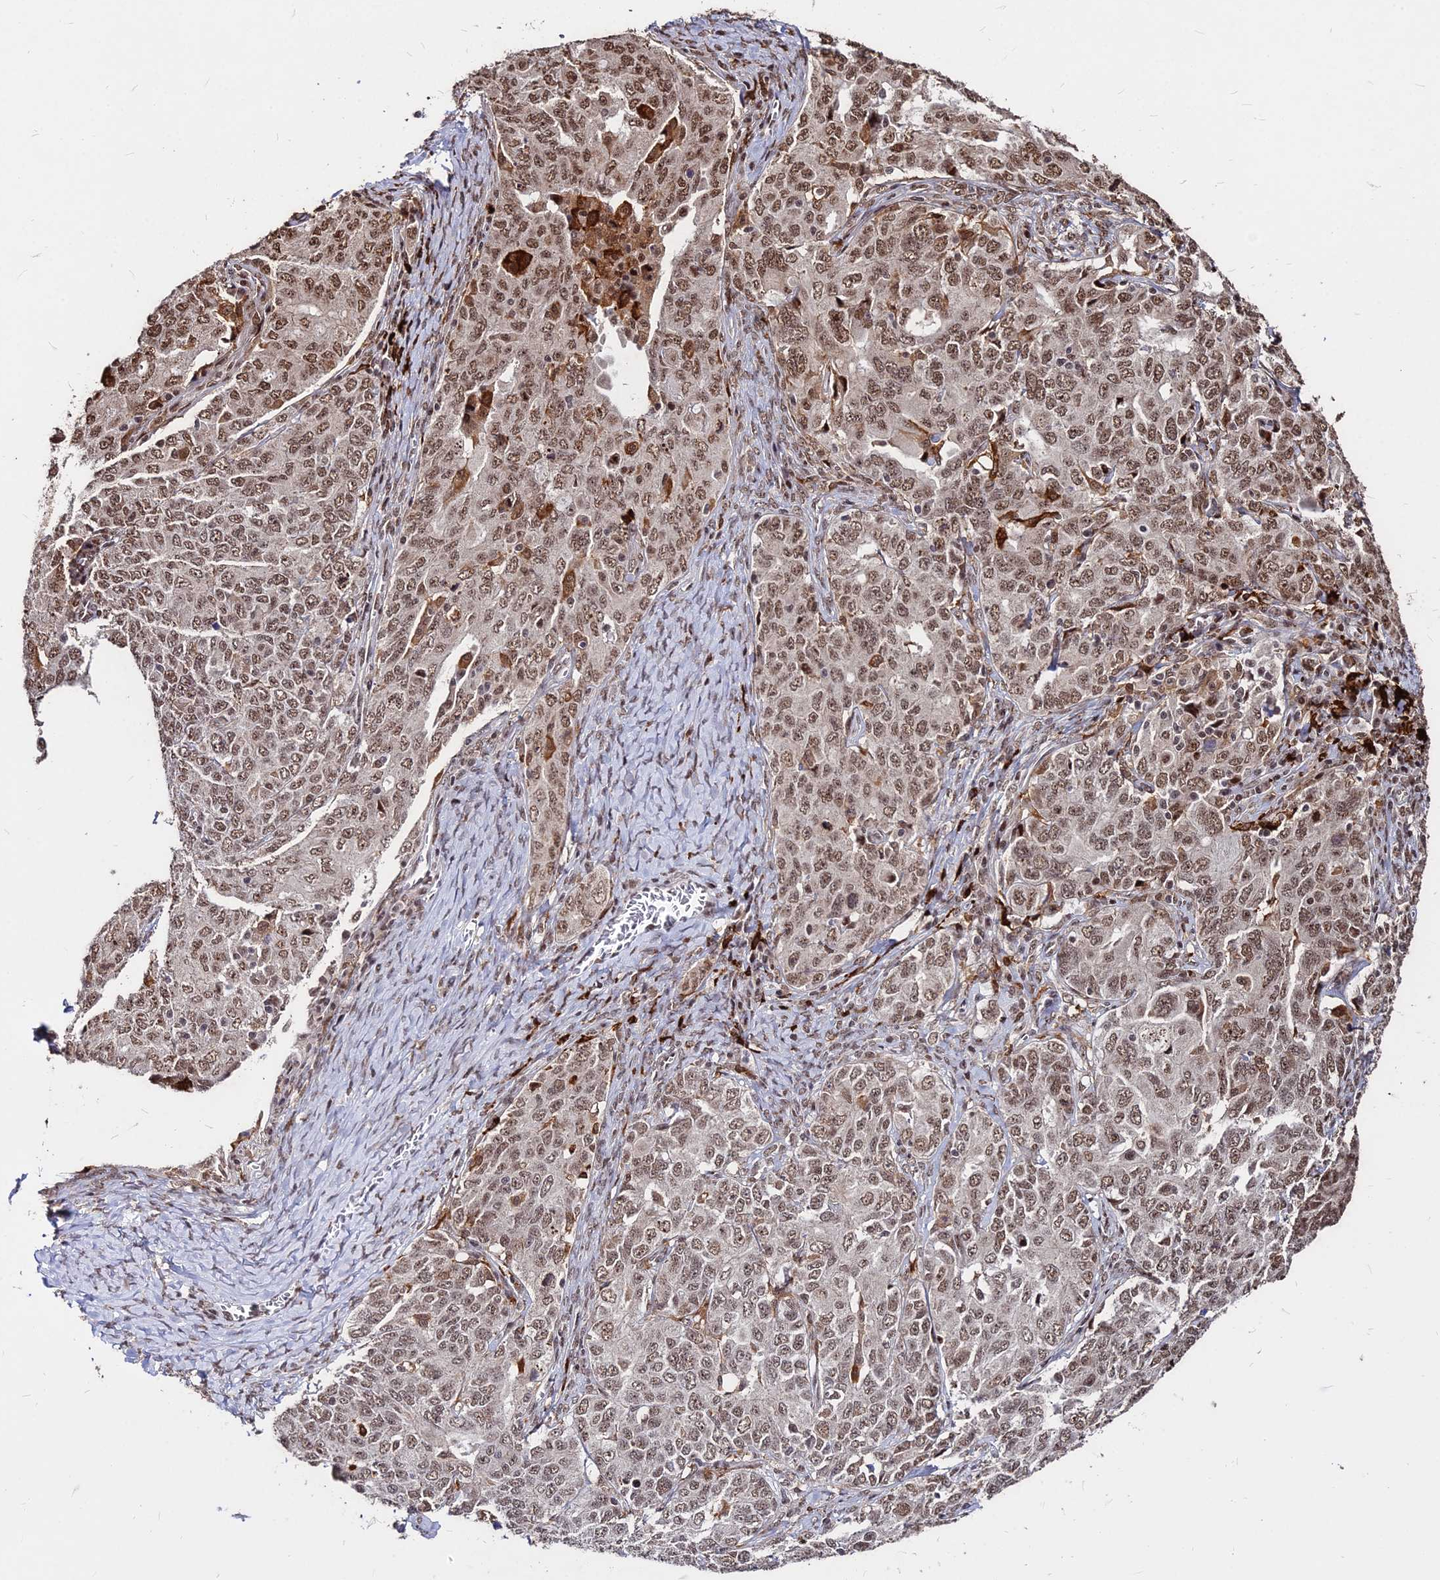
{"staining": {"intensity": "moderate", "quantity": ">75%", "location": "nuclear"}, "tissue": "ovarian cancer", "cell_type": "Tumor cells", "image_type": "cancer", "snomed": [{"axis": "morphology", "description": "Carcinoma, endometroid"}, {"axis": "topography", "description": "Ovary"}], "caption": "This photomicrograph reveals immunohistochemistry staining of human ovarian cancer, with medium moderate nuclear staining in about >75% of tumor cells.", "gene": "ZBED4", "patient": {"sex": "female", "age": 62}}